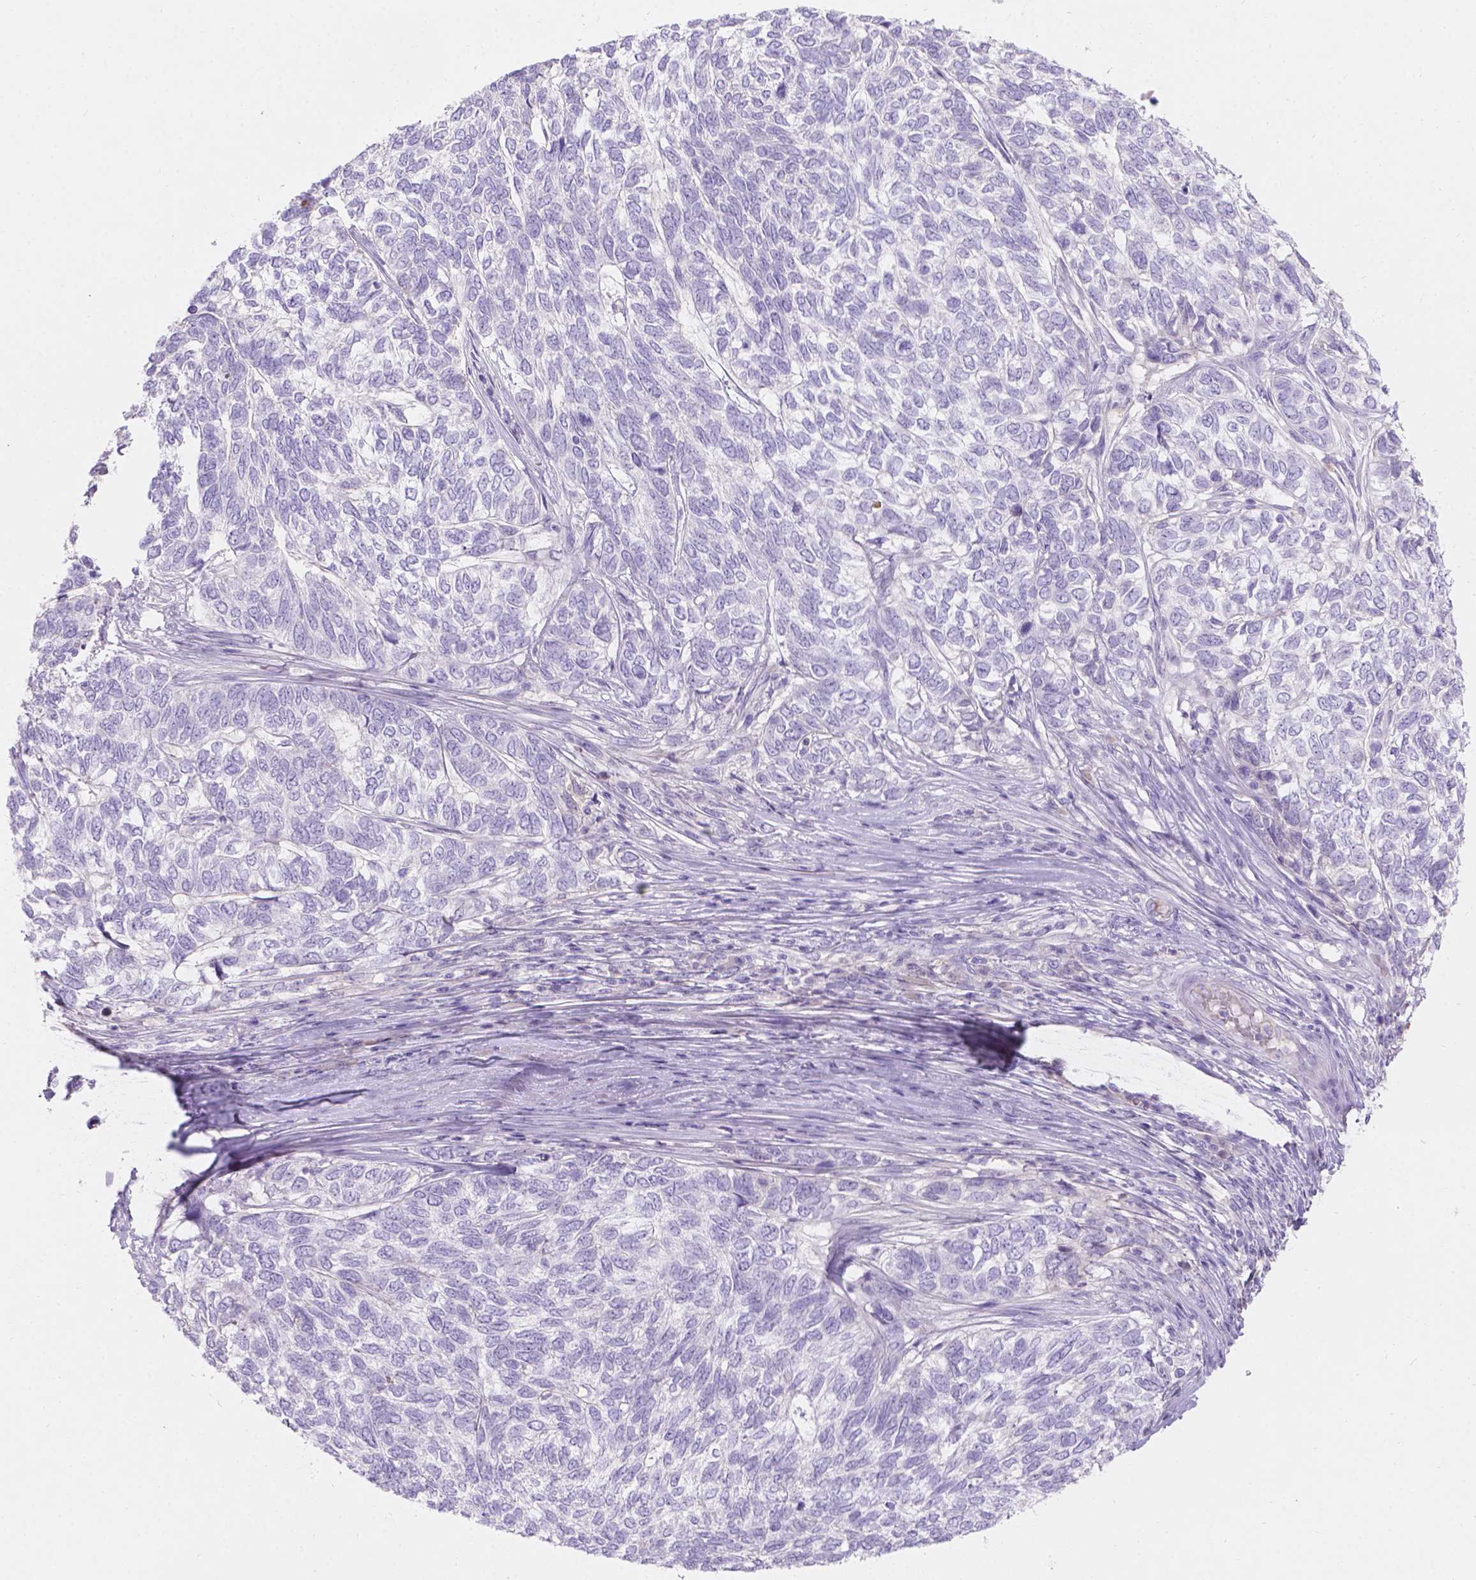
{"staining": {"intensity": "negative", "quantity": "none", "location": "none"}, "tissue": "skin cancer", "cell_type": "Tumor cells", "image_type": "cancer", "snomed": [{"axis": "morphology", "description": "Basal cell carcinoma"}, {"axis": "topography", "description": "Skin"}], "caption": "Tumor cells show no significant protein expression in skin cancer.", "gene": "GAL3ST2", "patient": {"sex": "female", "age": 65}}